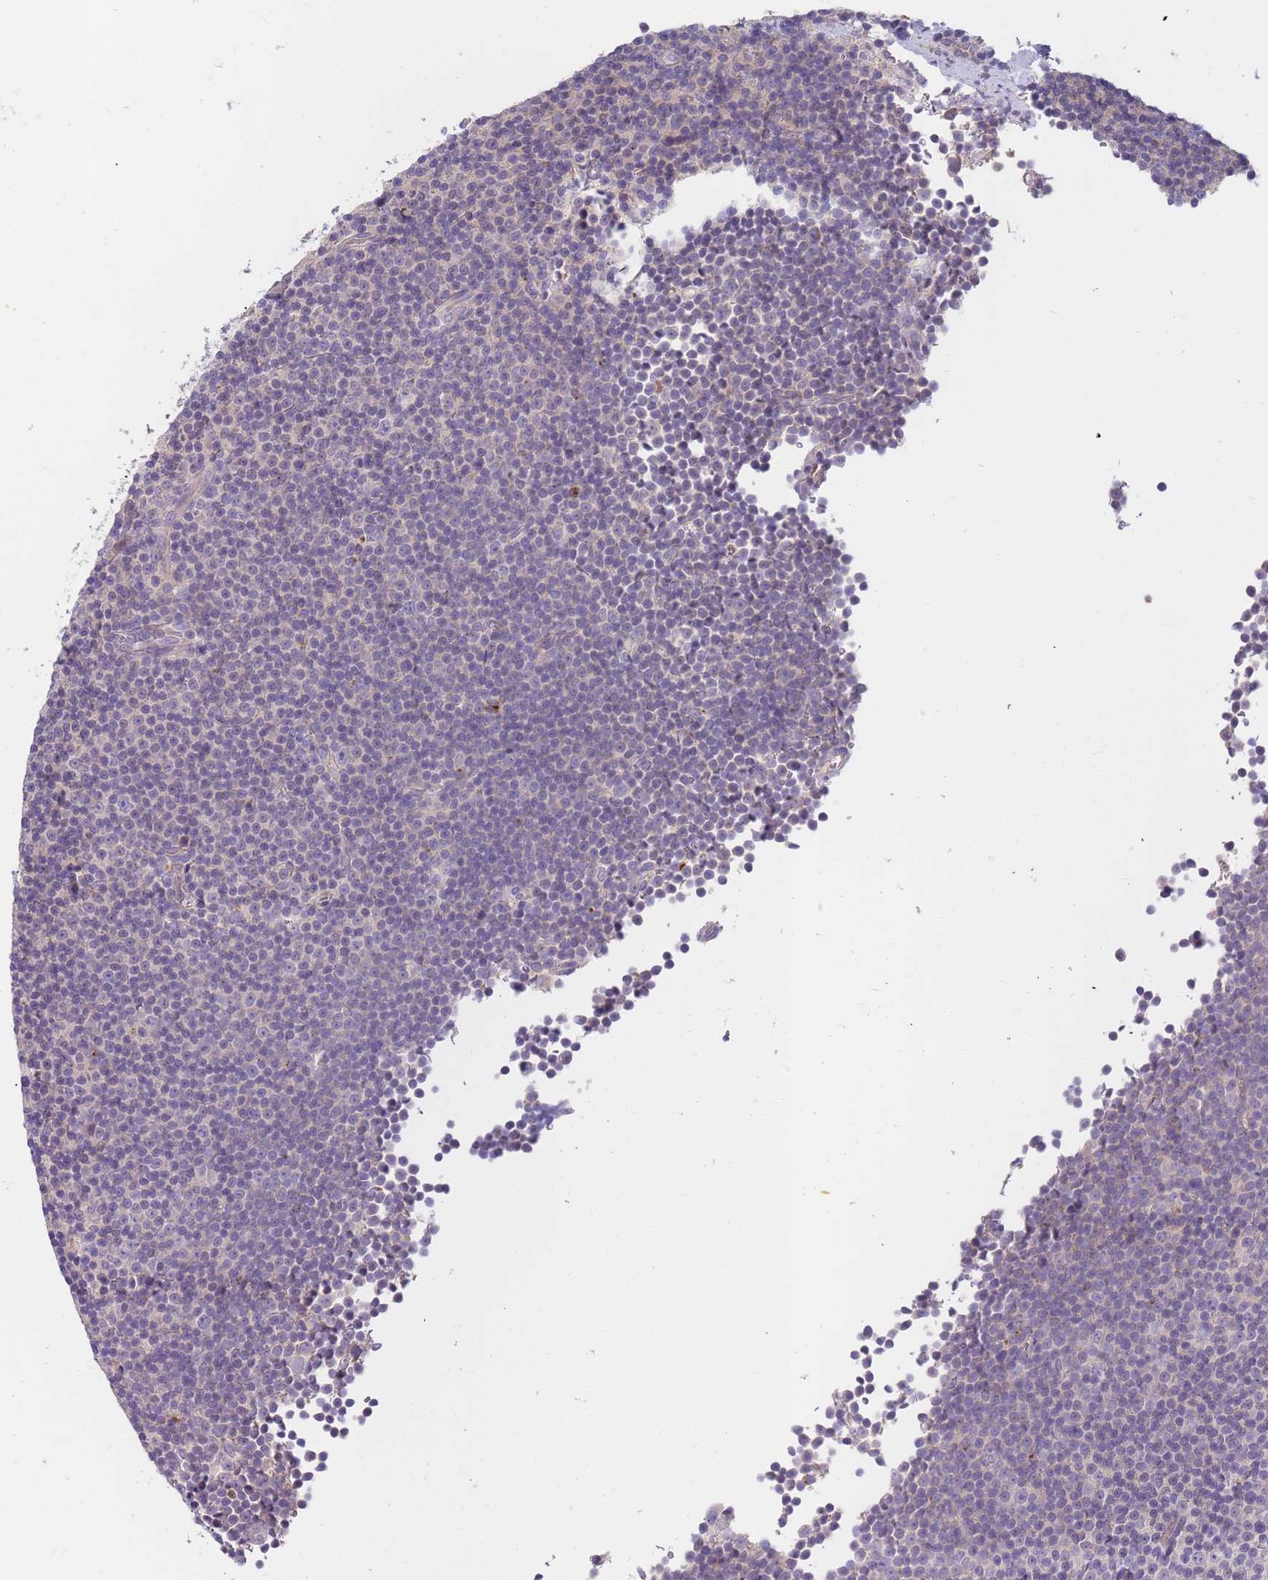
{"staining": {"intensity": "negative", "quantity": "none", "location": "none"}, "tissue": "lymphoma", "cell_type": "Tumor cells", "image_type": "cancer", "snomed": [{"axis": "morphology", "description": "Malignant lymphoma, non-Hodgkin's type, Low grade"}, {"axis": "topography", "description": "Lymph node"}], "caption": "An IHC image of lymphoma is shown. There is no staining in tumor cells of lymphoma. (Stains: DAB IHC with hematoxylin counter stain, Microscopy: brightfield microscopy at high magnification).", "gene": "BORCS5", "patient": {"sex": "female", "age": 67}}